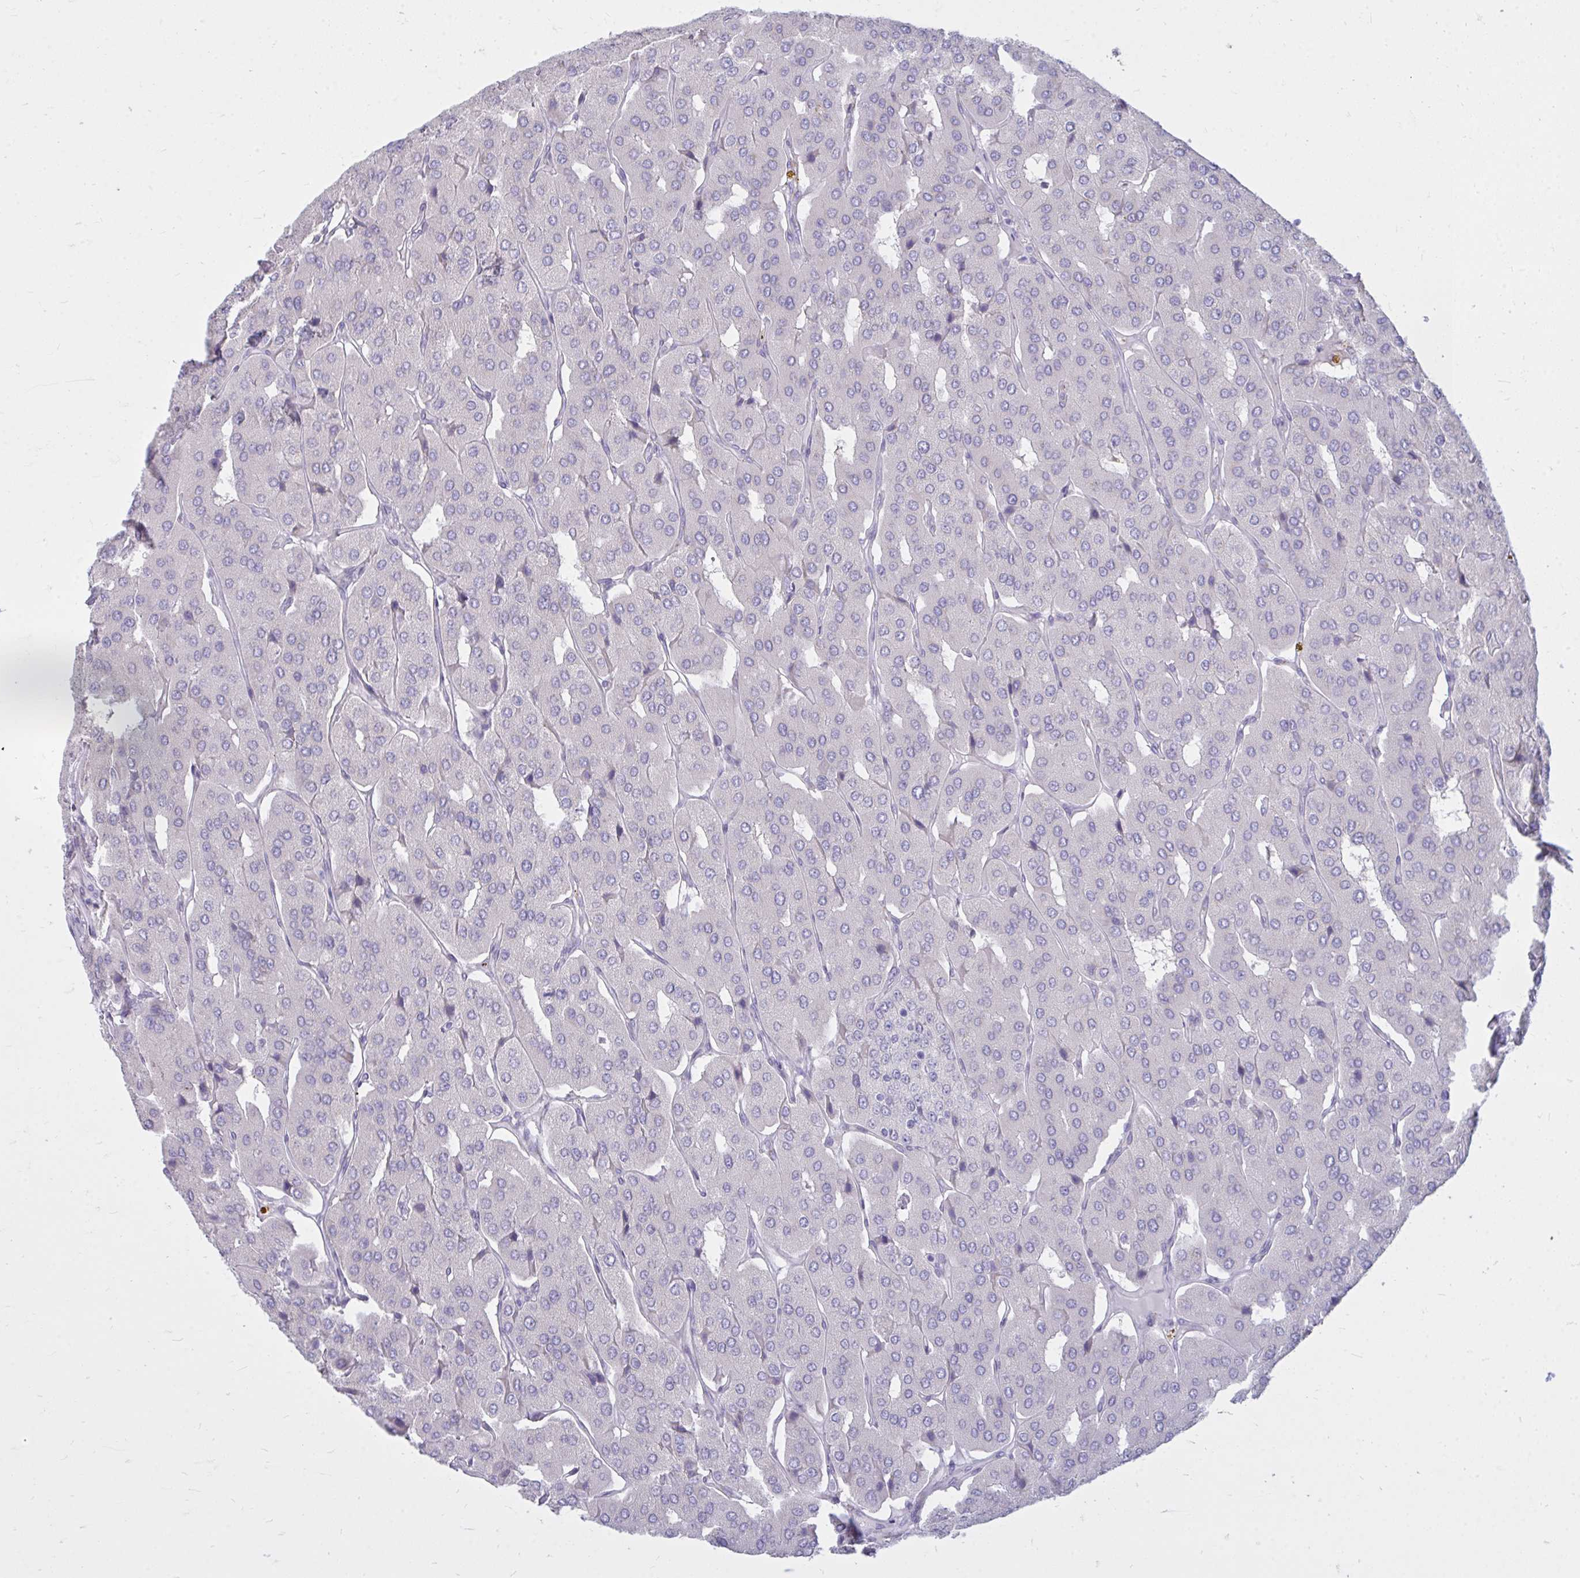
{"staining": {"intensity": "negative", "quantity": "none", "location": "none"}, "tissue": "parathyroid gland", "cell_type": "Glandular cells", "image_type": "normal", "snomed": [{"axis": "morphology", "description": "Normal tissue, NOS"}, {"axis": "morphology", "description": "Adenoma, NOS"}, {"axis": "topography", "description": "Parathyroid gland"}], "caption": "An image of parathyroid gland stained for a protein demonstrates no brown staining in glandular cells. Nuclei are stained in blue.", "gene": "RAB6A", "patient": {"sex": "female", "age": 86}}